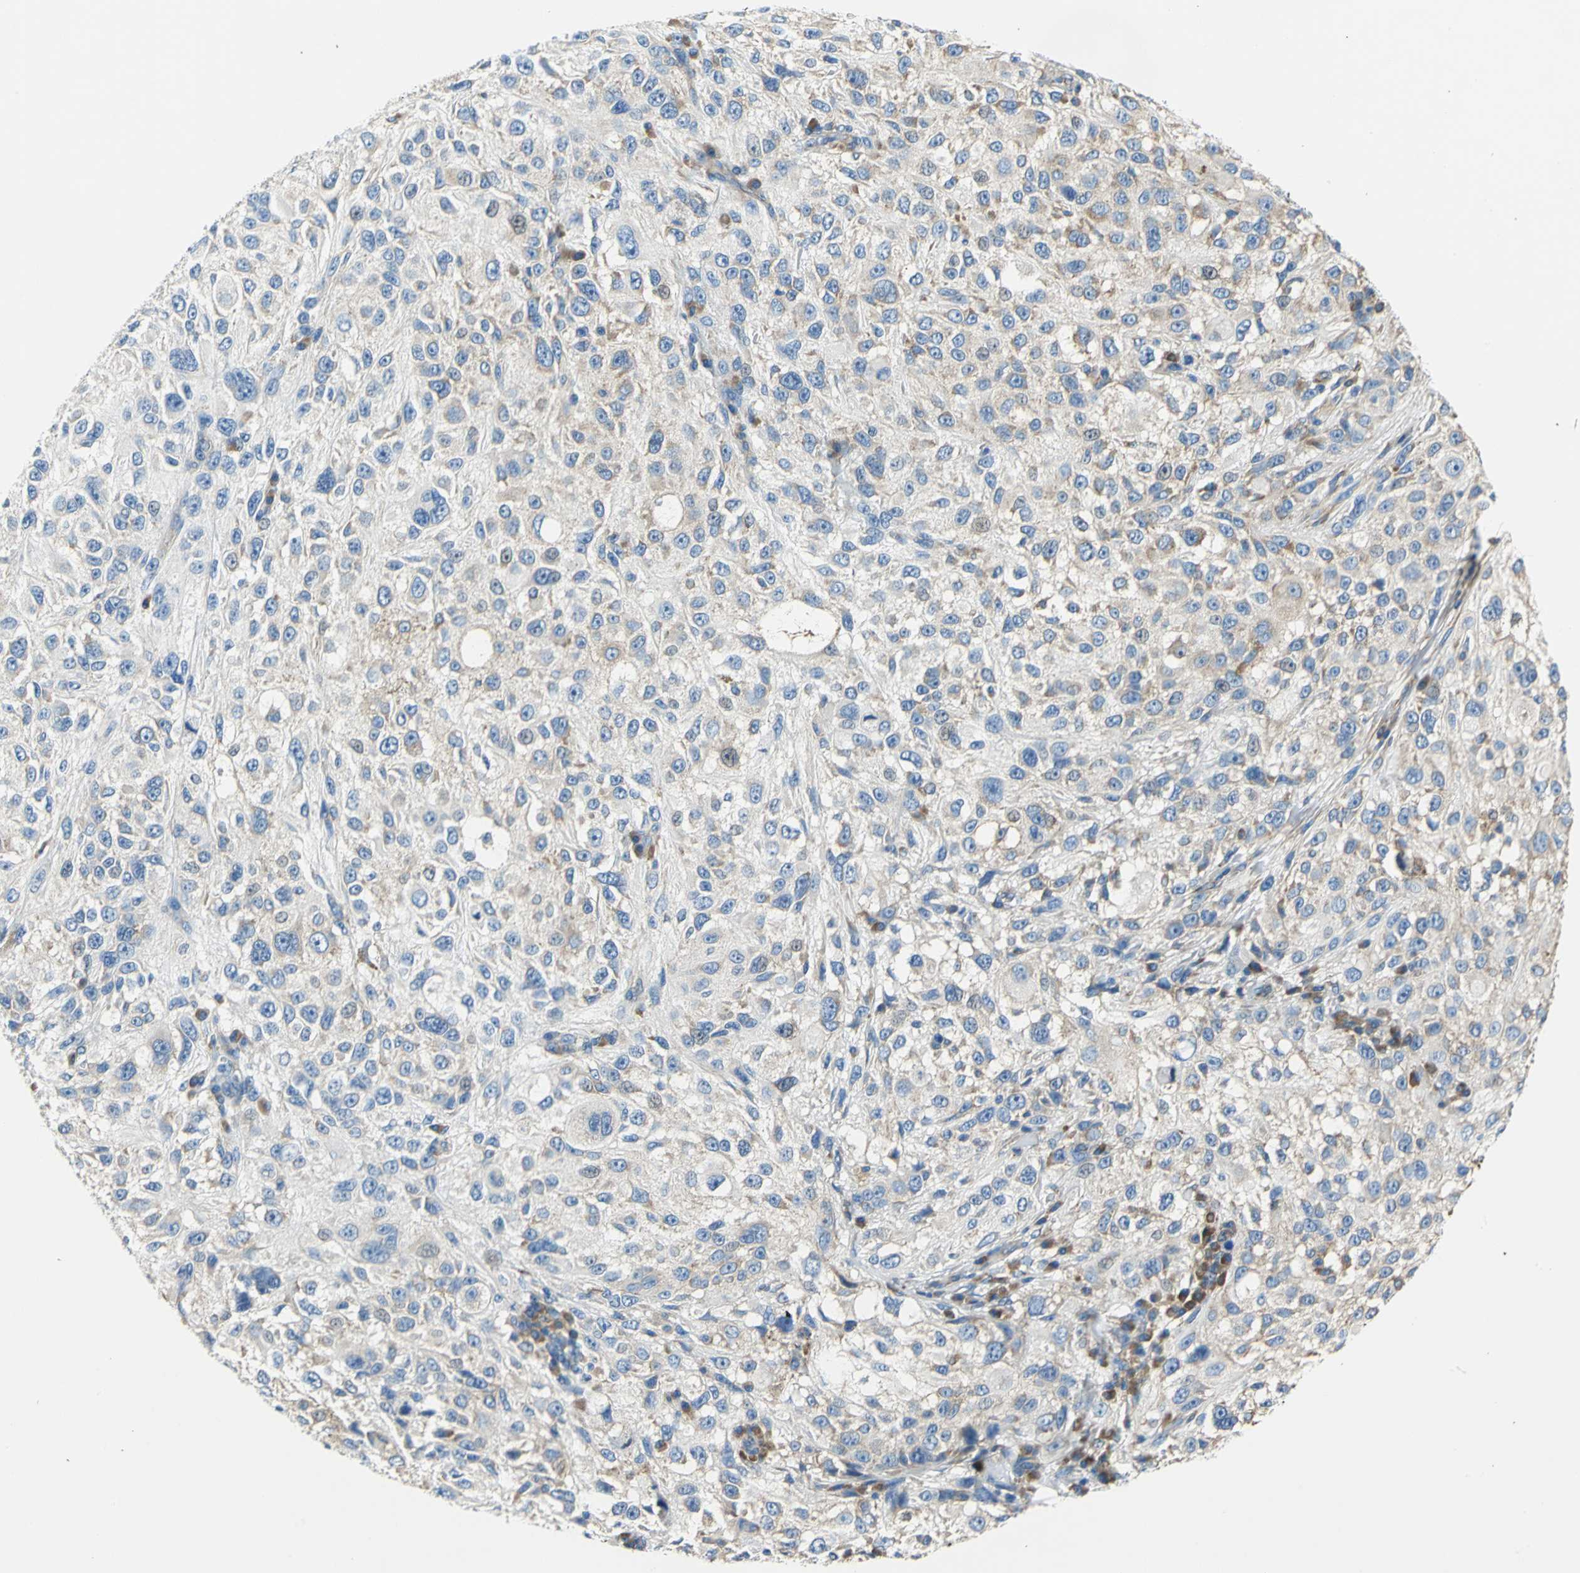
{"staining": {"intensity": "weak", "quantity": "25%-75%", "location": "cytoplasmic/membranous"}, "tissue": "melanoma", "cell_type": "Tumor cells", "image_type": "cancer", "snomed": [{"axis": "morphology", "description": "Necrosis, NOS"}, {"axis": "morphology", "description": "Malignant melanoma, NOS"}, {"axis": "topography", "description": "Skin"}], "caption": "Tumor cells display weak cytoplasmic/membranous expression in about 25%-75% of cells in malignant melanoma.", "gene": "TRIM25", "patient": {"sex": "female", "age": 87}}